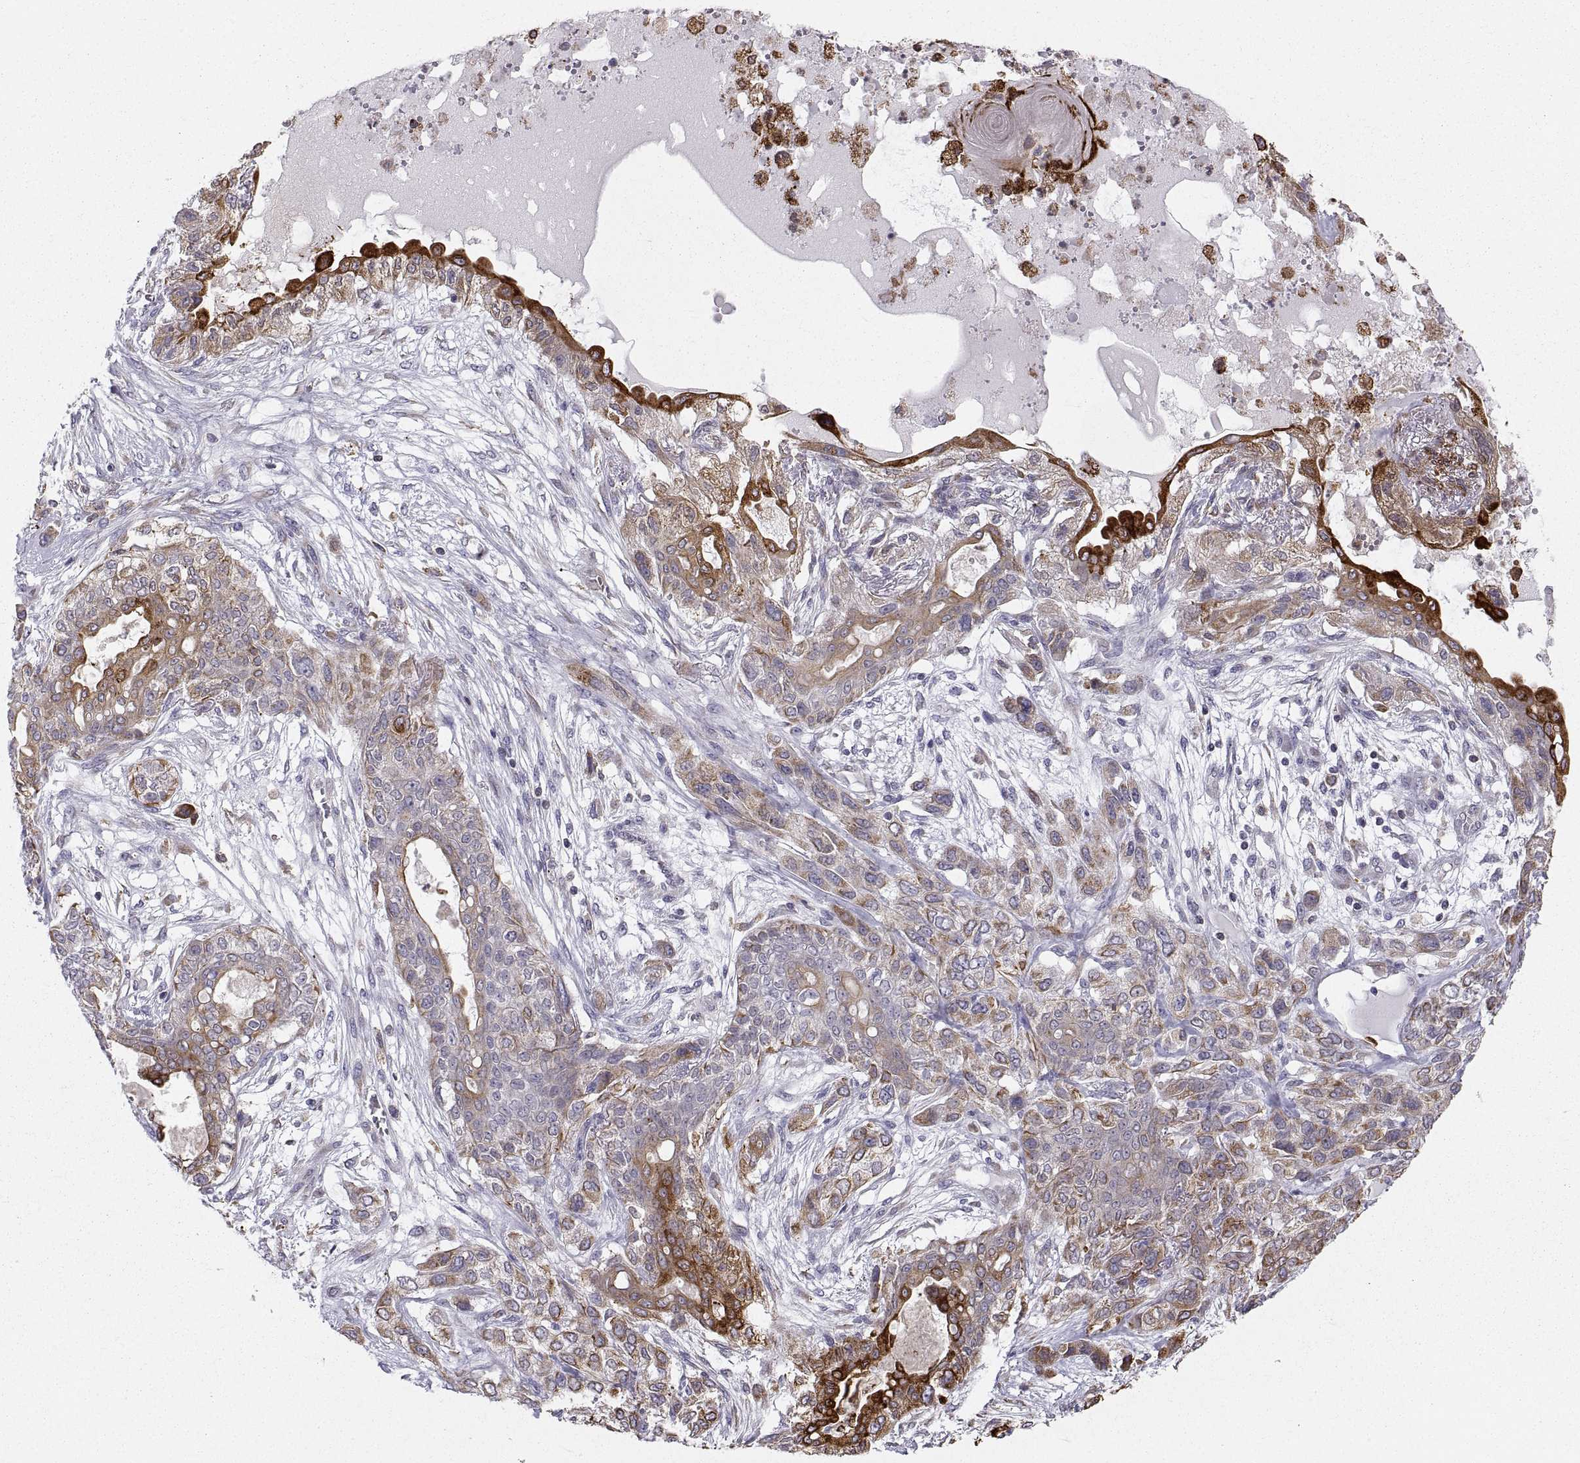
{"staining": {"intensity": "strong", "quantity": "<25%", "location": "cytoplasmic/membranous"}, "tissue": "lung cancer", "cell_type": "Tumor cells", "image_type": "cancer", "snomed": [{"axis": "morphology", "description": "Squamous cell carcinoma, NOS"}, {"axis": "topography", "description": "Lung"}], "caption": "Lung squamous cell carcinoma was stained to show a protein in brown. There is medium levels of strong cytoplasmic/membranous expression in approximately <25% of tumor cells. (DAB IHC, brown staining for protein, blue staining for nuclei).", "gene": "ERO1A", "patient": {"sex": "female", "age": 70}}